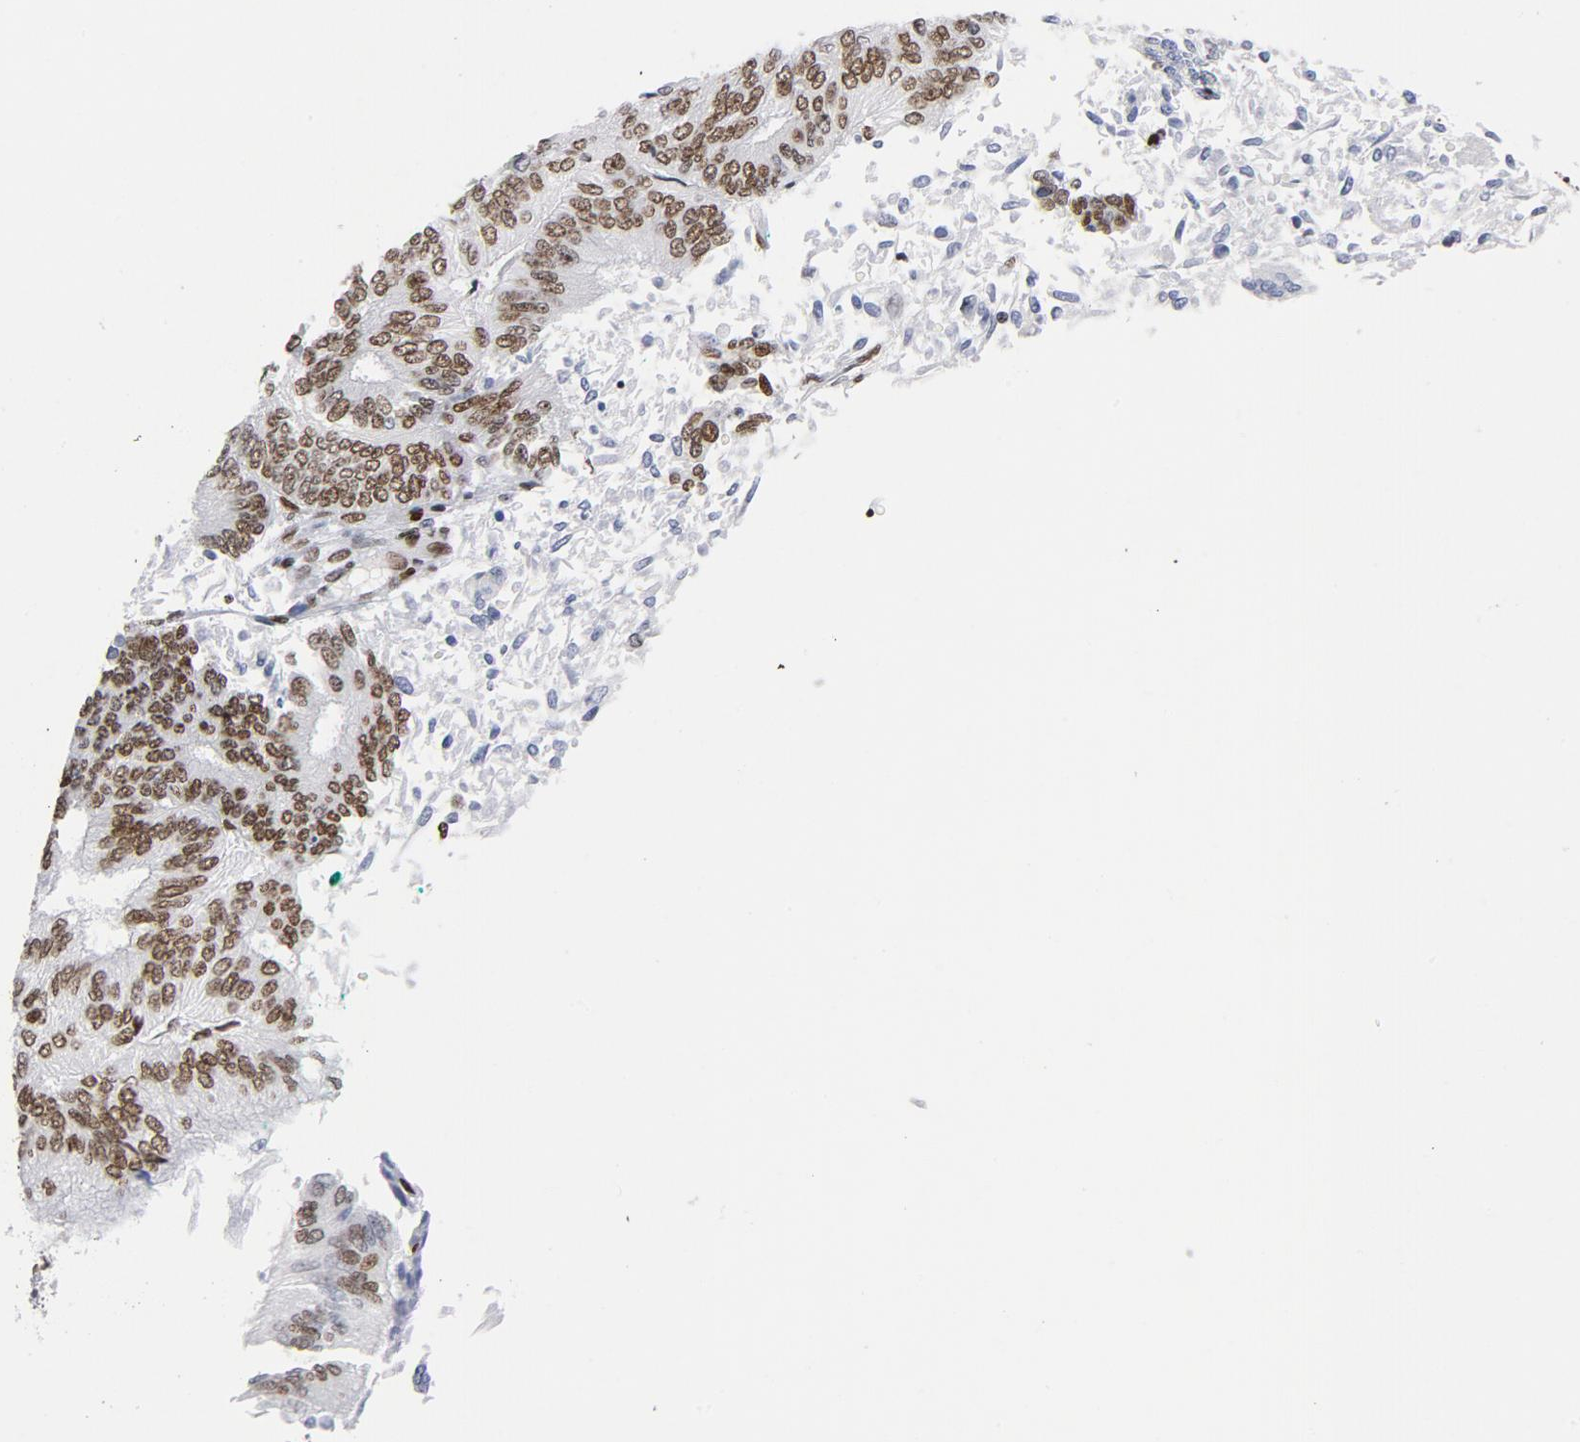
{"staining": {"intensity": "moderate", "quantity": ">75%", "location": "cytoplasmic/membranous,nuclear"}, "tissue": "endometrial cancer", "cell_type": "Tumor cells", "image_type": "cancer", "snomed": [{"axis": "morphology", "description": "Adenocarcinoma, NOS"}, {"axis": "topography", "description": "Endometrium"}], "caption": "A histopathology image showing moderate cytoplasmic/membranous and nuclear staining in approximately >75% of tumor cells in endometrial cancer (adenocarcinoma), as visualized by brown immunohistochemical staining.", "gene": "TOP2B", "patient": {"sex": "female", "age": 55}}